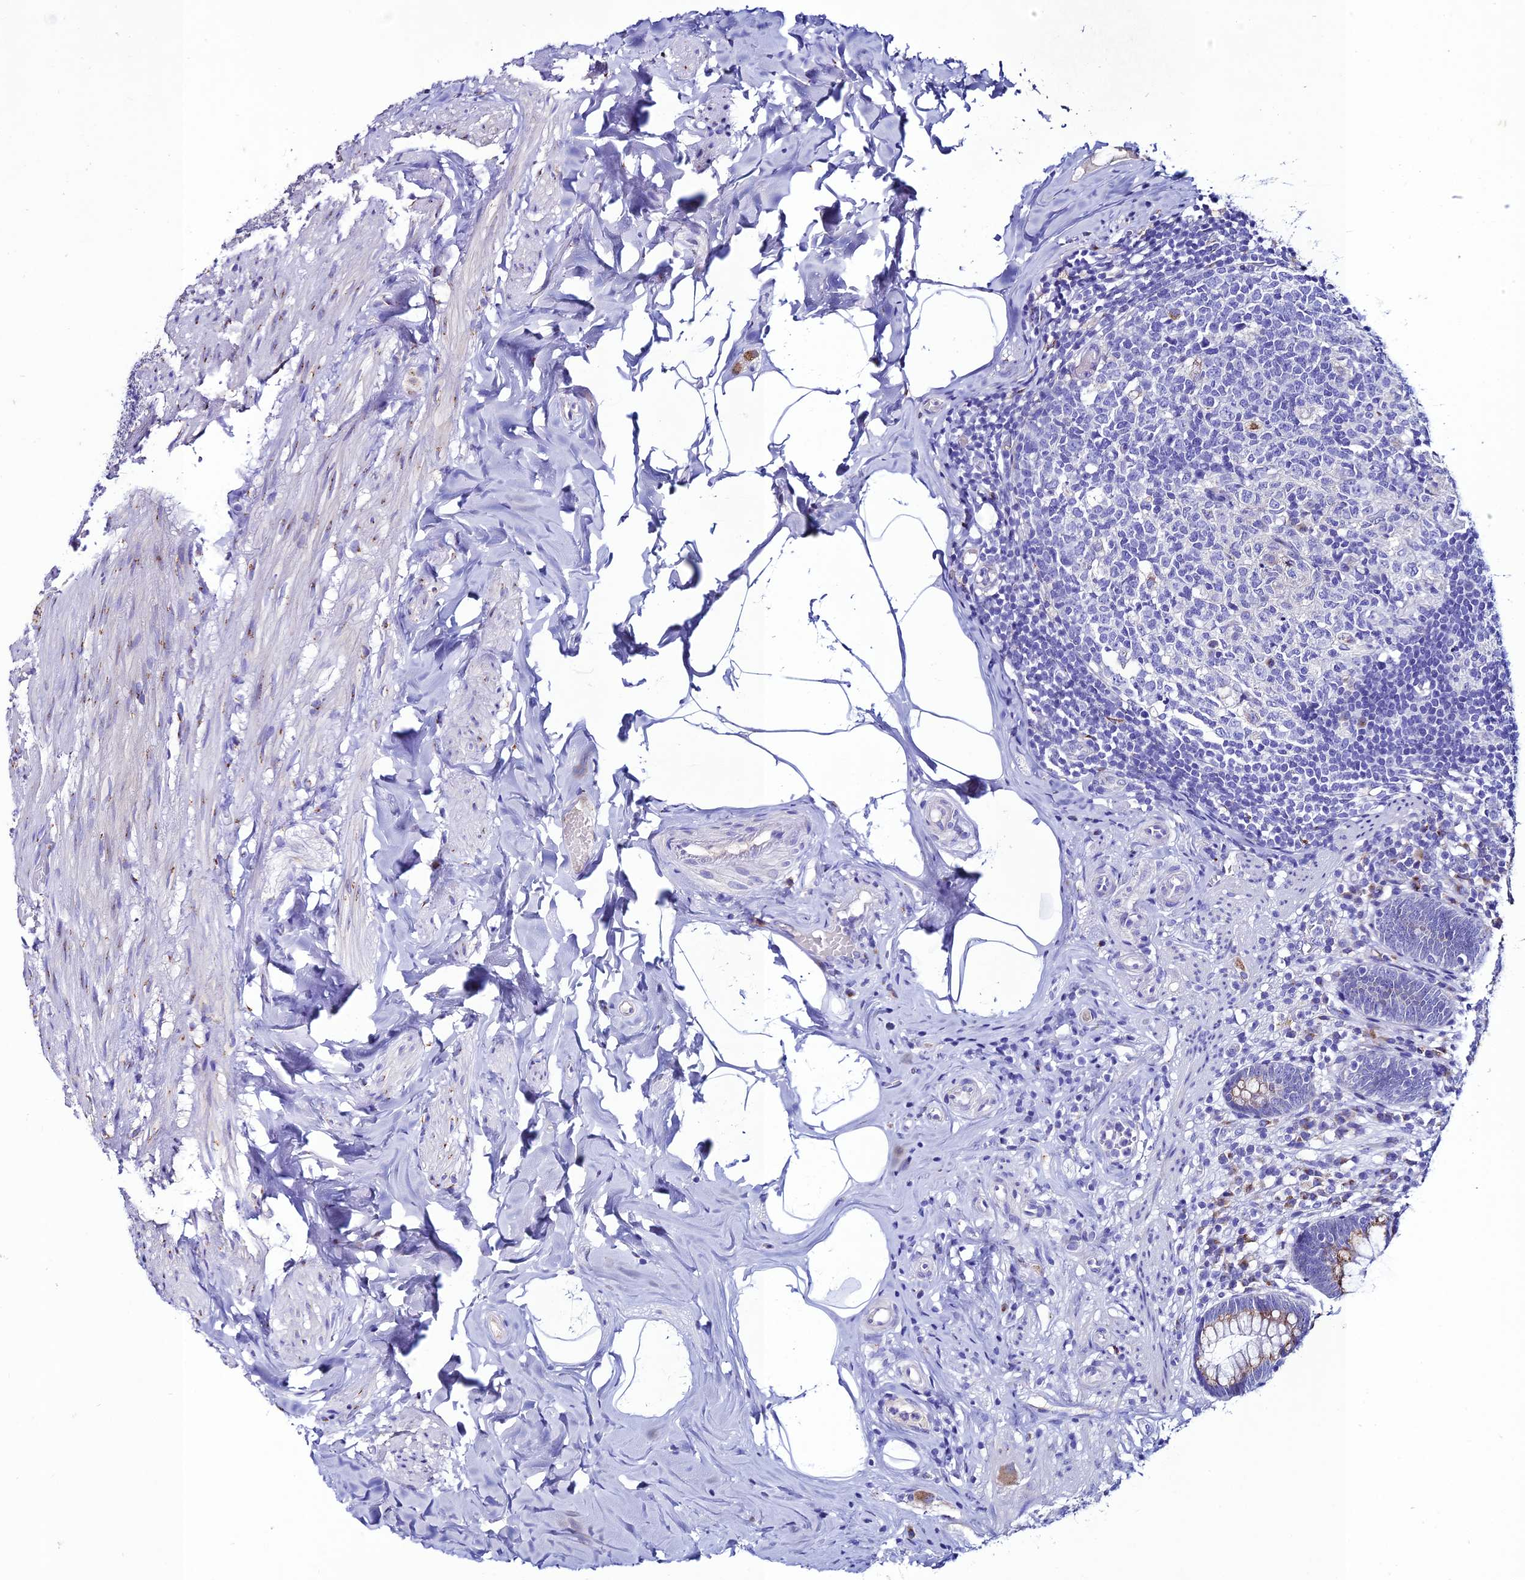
{"staining": {"intensity": "strong", "quantity": "<25%", "location": "cytoplasmic/membranous"}, "tissue": "appendix", "cell_type": "Glandular cells", "image_type": "normal", "snomed": [{"axis": "morphology", "description": "Normal tissue, NOS"}, {"axis": "topography", "description": "Appendix"}], "caption": "Immunohistochemistry (IHC) micrograph of unremarkable appendix: appendix stained using immunohistochemistry displays medium levels of strong protein expression localized specifically in the cytoplasmic/membranous of glandular cells, appearing as a cytoplasmic/membranous brown color.", "gene": "OR51Q1", "patient": {"sex": "male", "age": 55}}